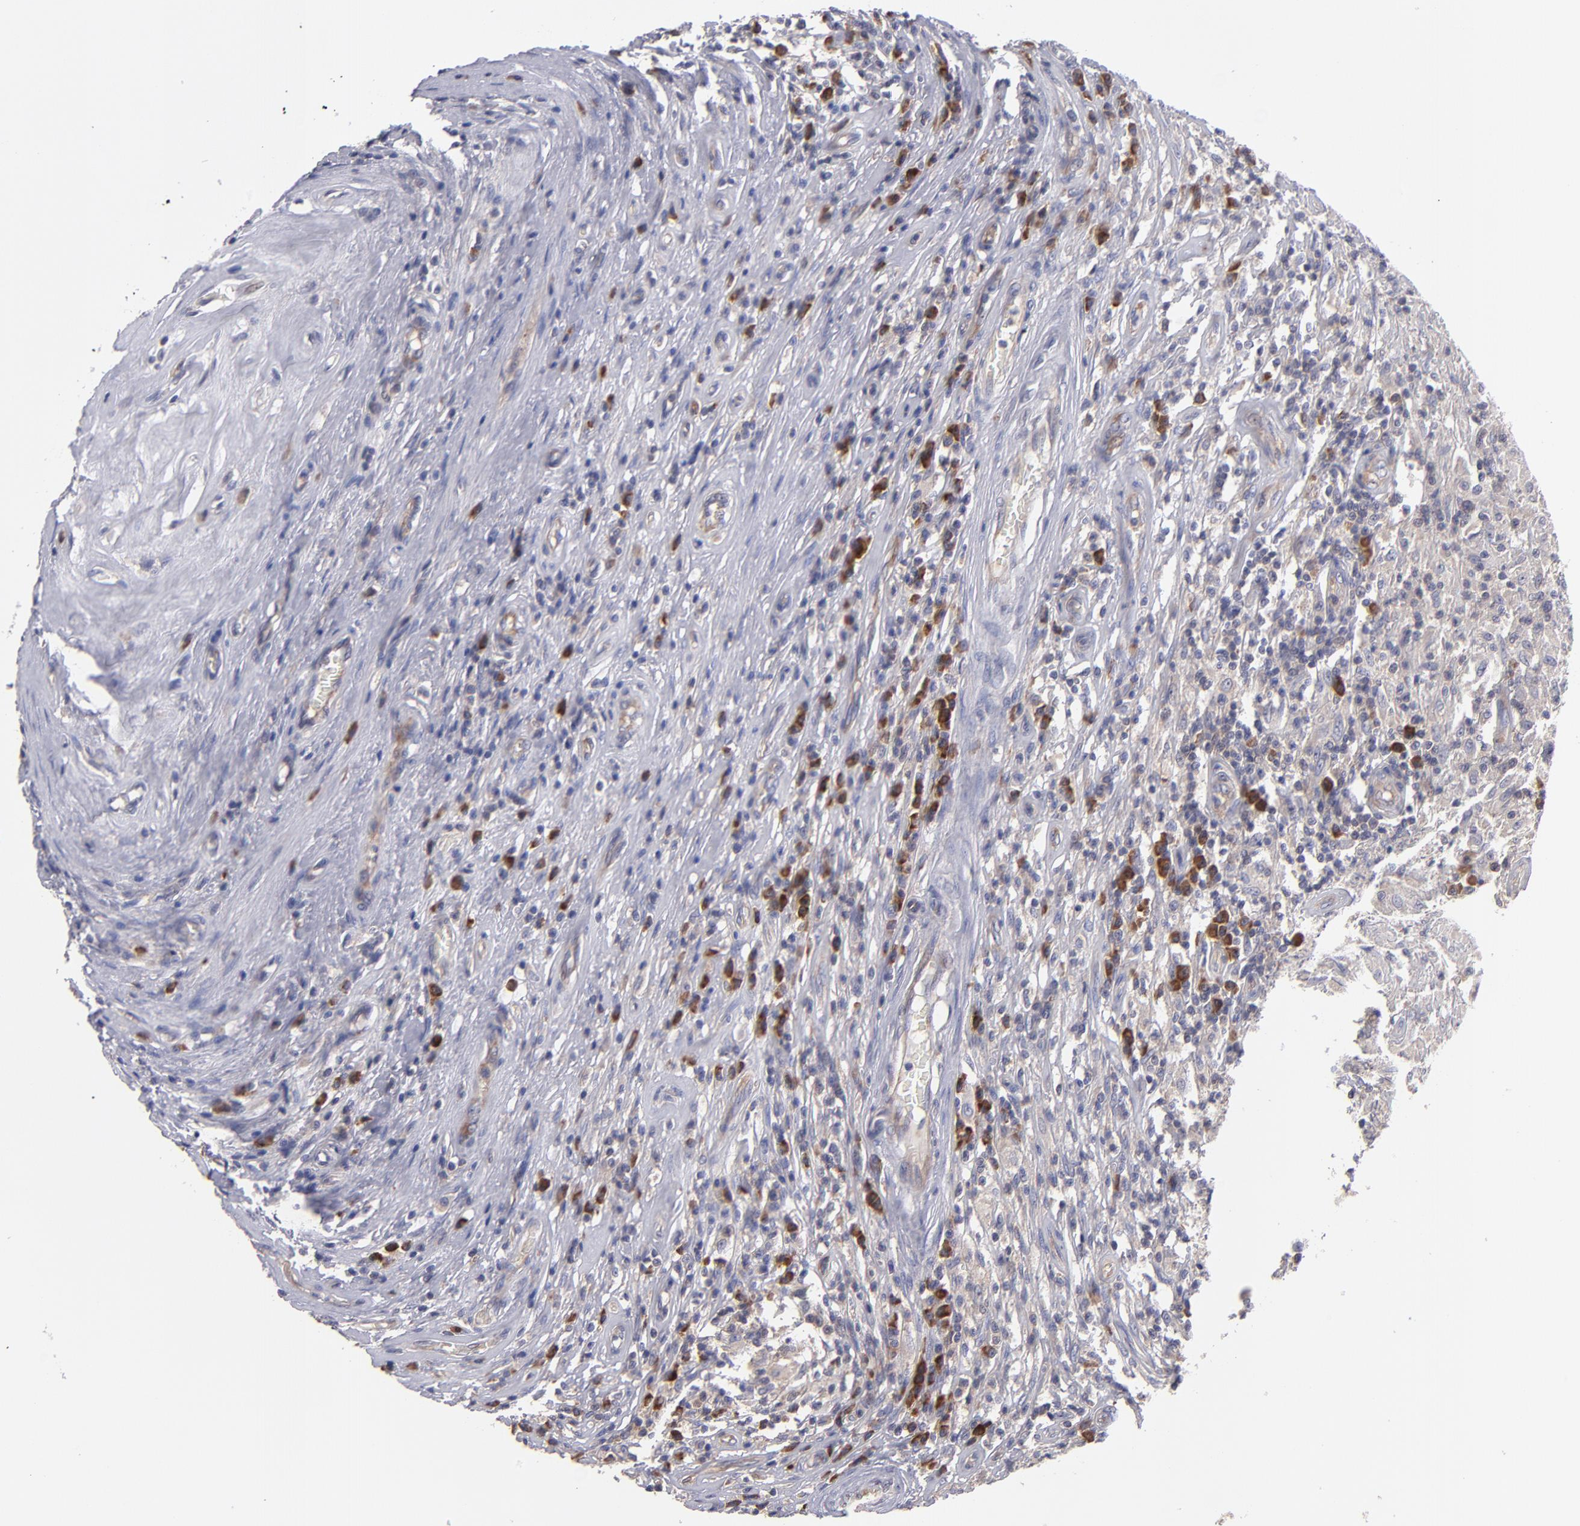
{"staining": {"intensity": "weak", "quantity": ">75%", "location": "cytoplasmic/membranous"}, "tissue": "testis cancer", "cell_type": "Tumor cells", "image_type": "cancer", "snomed": [{"axis": "morphology", "description": "Seminoma, NOS"}, {"axis": "topography", "description": "Testis"}], "caption": "This photomicrograph reveals immunohistochemistry staining of human testis seminoma, with low weak cytoplasmic/membranous staining in approximately >75% of tumor cells.", "gene": "EIF3L", "patient": {"sex": "male", "age": 34}}